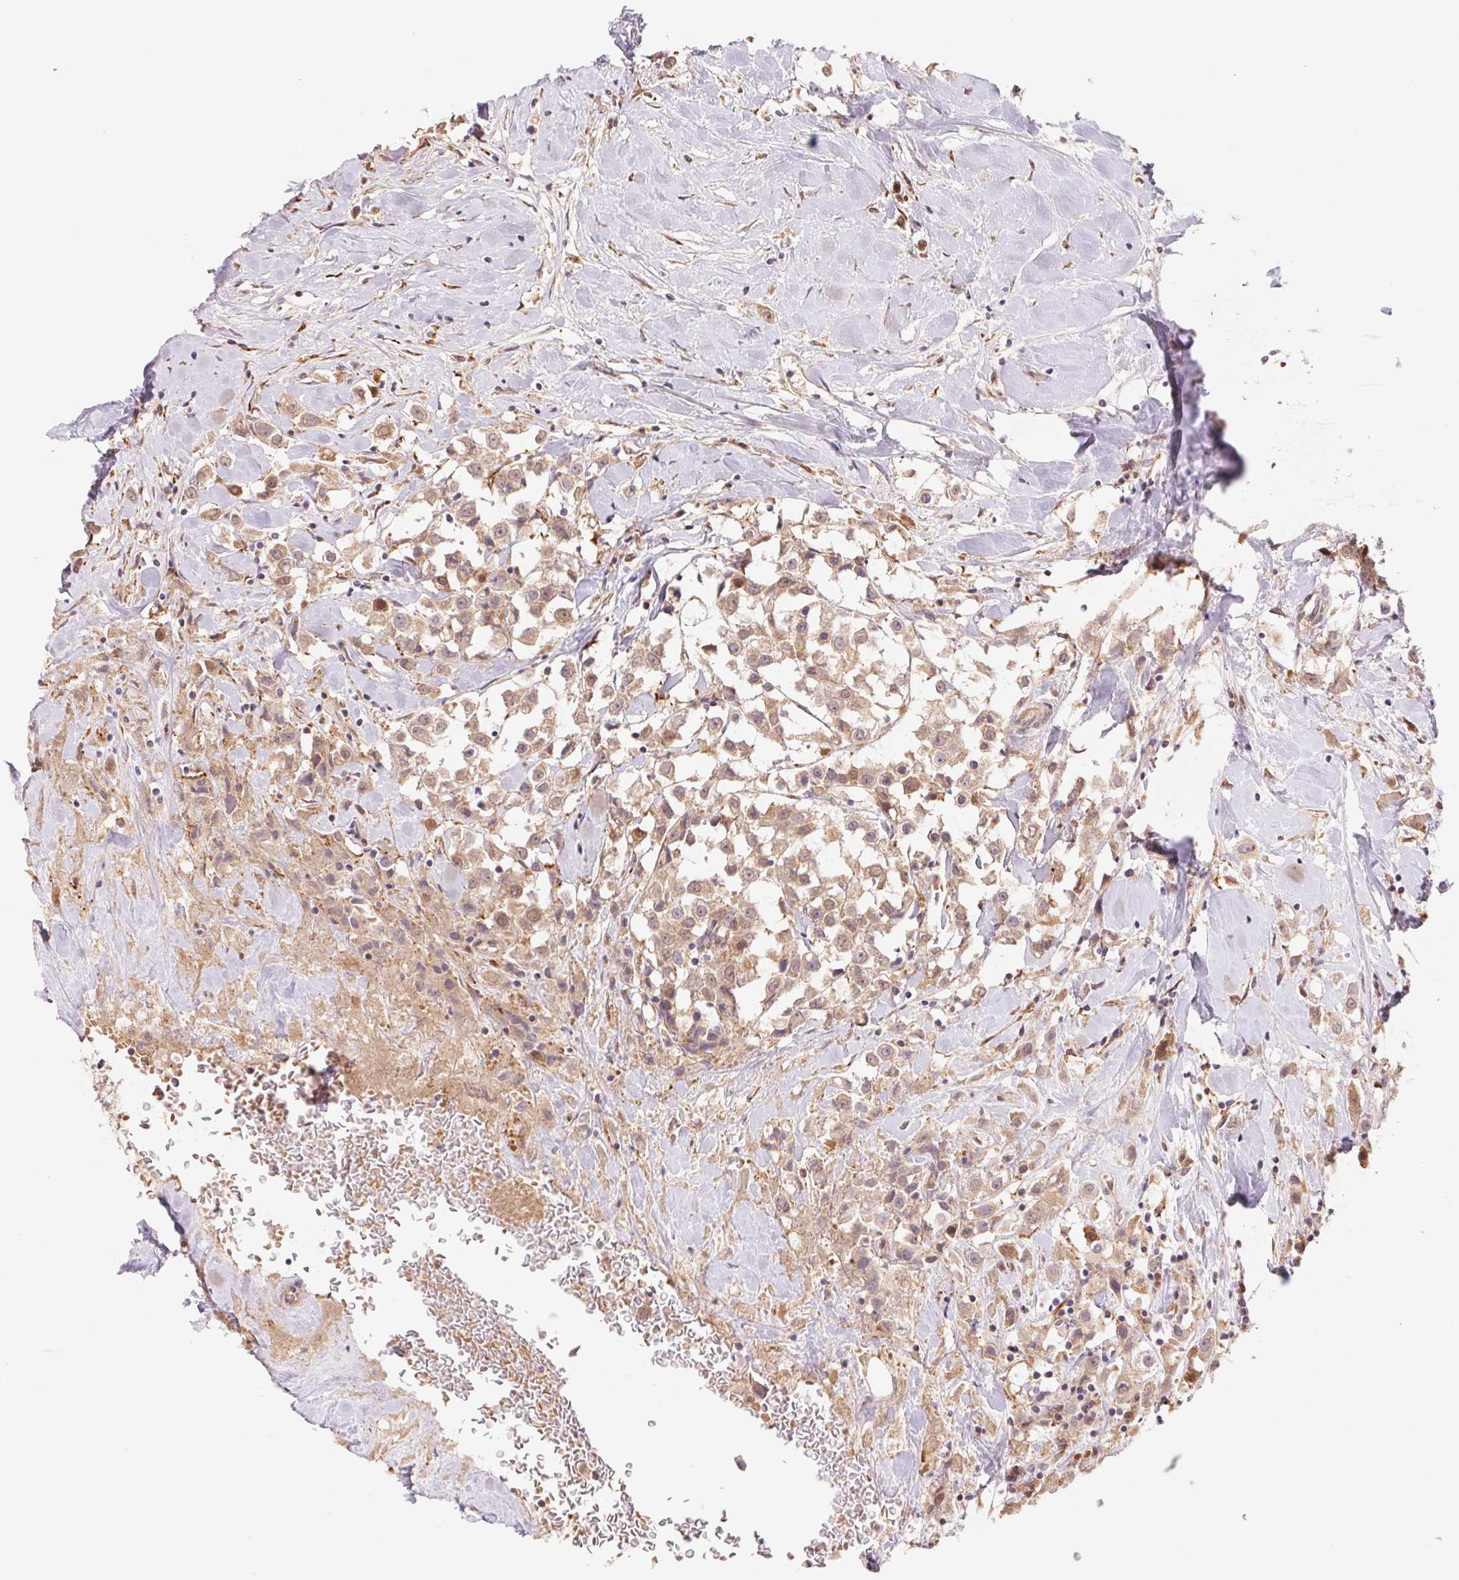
{"staining": {"intensity": "weak", "quantity": ">75%", "location": "cytoplasmic/membranous,nuclear"}, "tissue": "breast cancer", "cell_type": "Tumor cells", "image_type": "cancer", "snomed": [{"axis": "morphology", "description": "Duct carcinoma"}, {"axis": "topography", "description": "Breast"}], "caption": "A brown stain labels weak cytoplasmic/membranous and nuclear expression of a protein in human breast cancer (intraductal carcinoma) tumor cells.", "gene": "RRM1", "patient": {"sex": "female", "age": 61}}